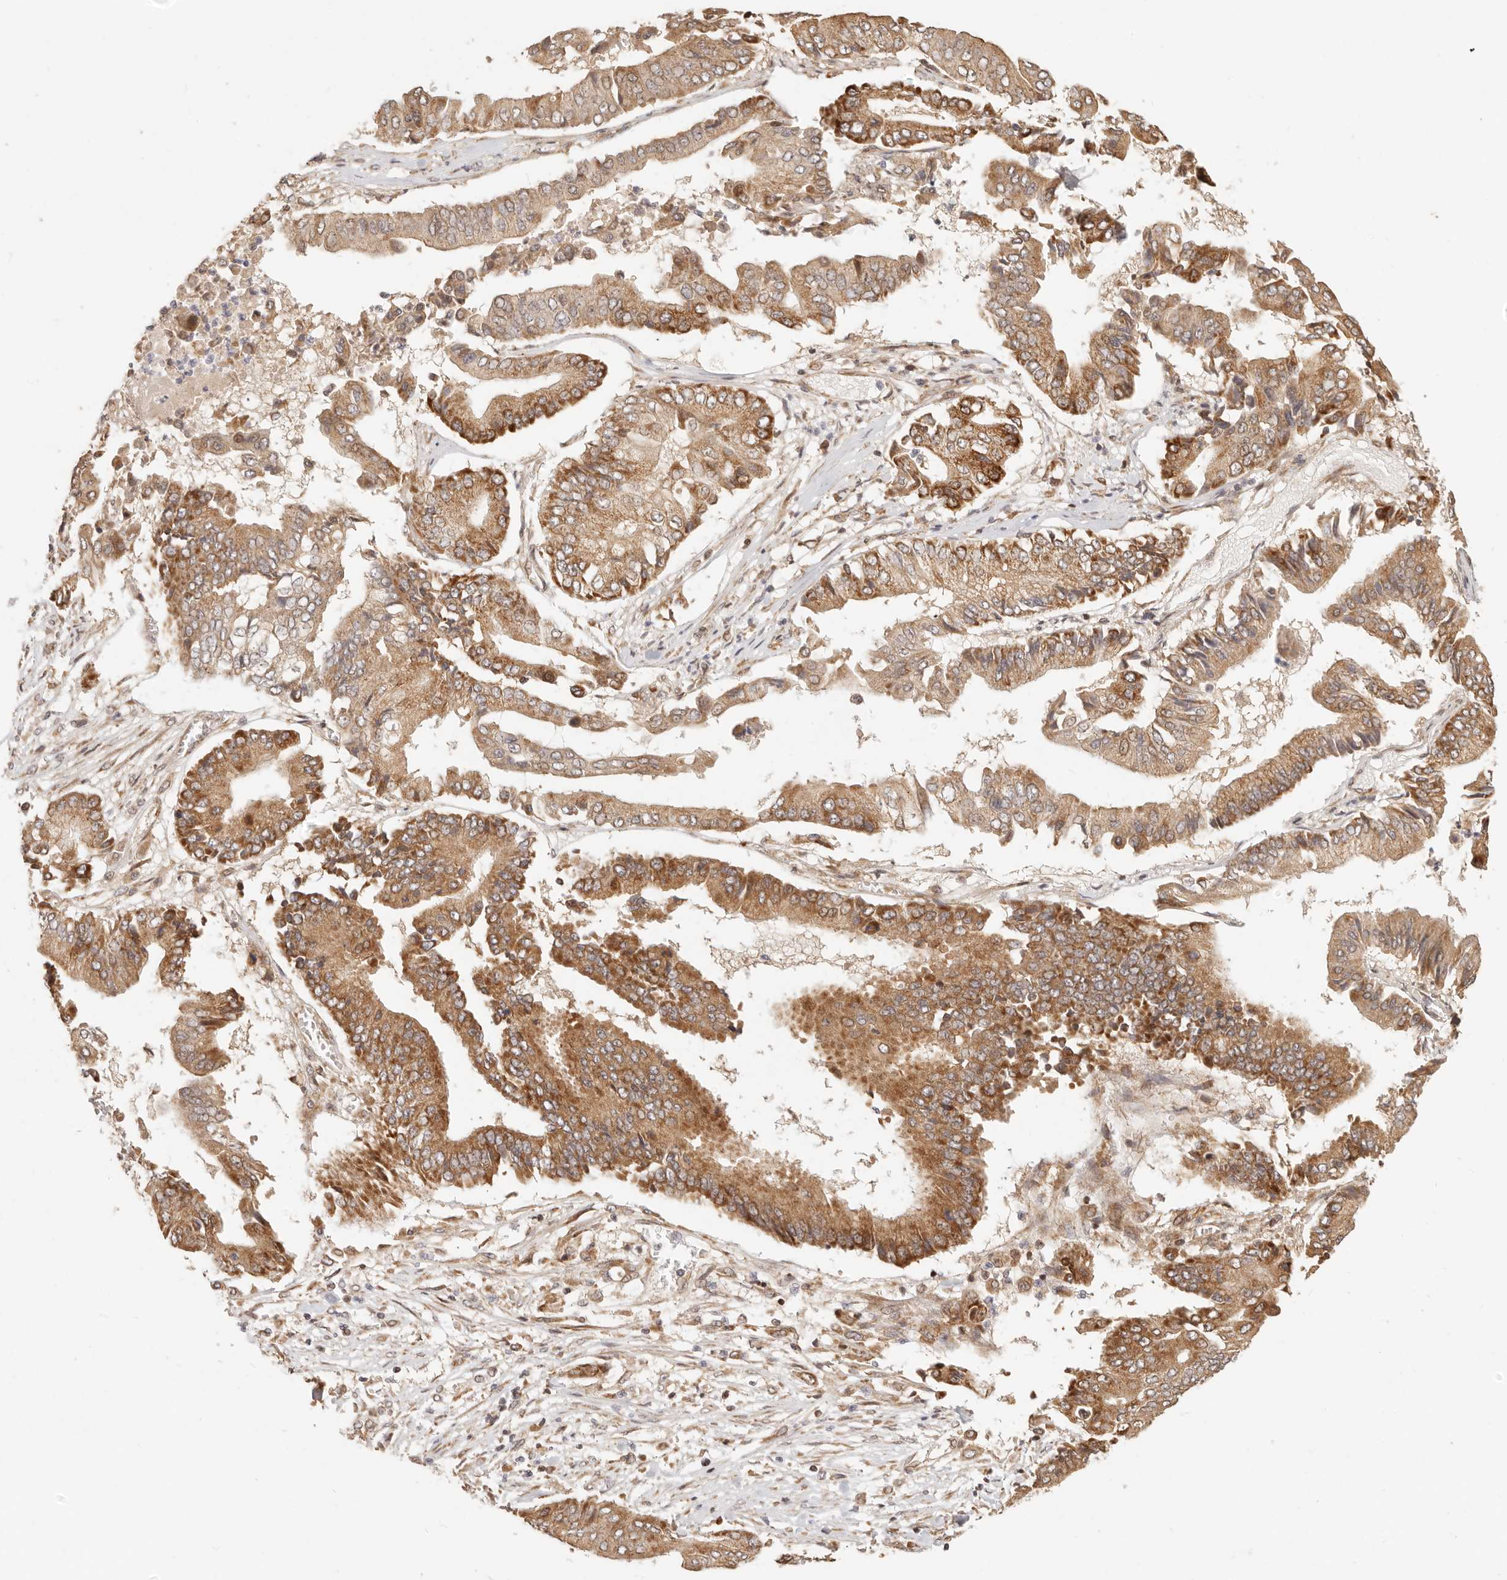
{"staining": {"intensity": "moderate", "quantity": ">75%", "location": "cytoplasmic/membranous"}, "tissue": "pancreatic cancer", "cell_type": "Tumor cells", "image_type": "cancer", "snomed": [{"axis": "morphology", "description": "Adenocarcinoma, NOS"}, {"axis": "topography", "description": "Pancreas"}], "caption": "High-power microscopy captured an immunohistochemistry histopathology image of pancreatic cancer, revealing moderate cytoplasmic/membranous positivity in about >75% of tumor cells.", "gene": "TIMM17A", "patient": {"sex": "female", "age": 77}}